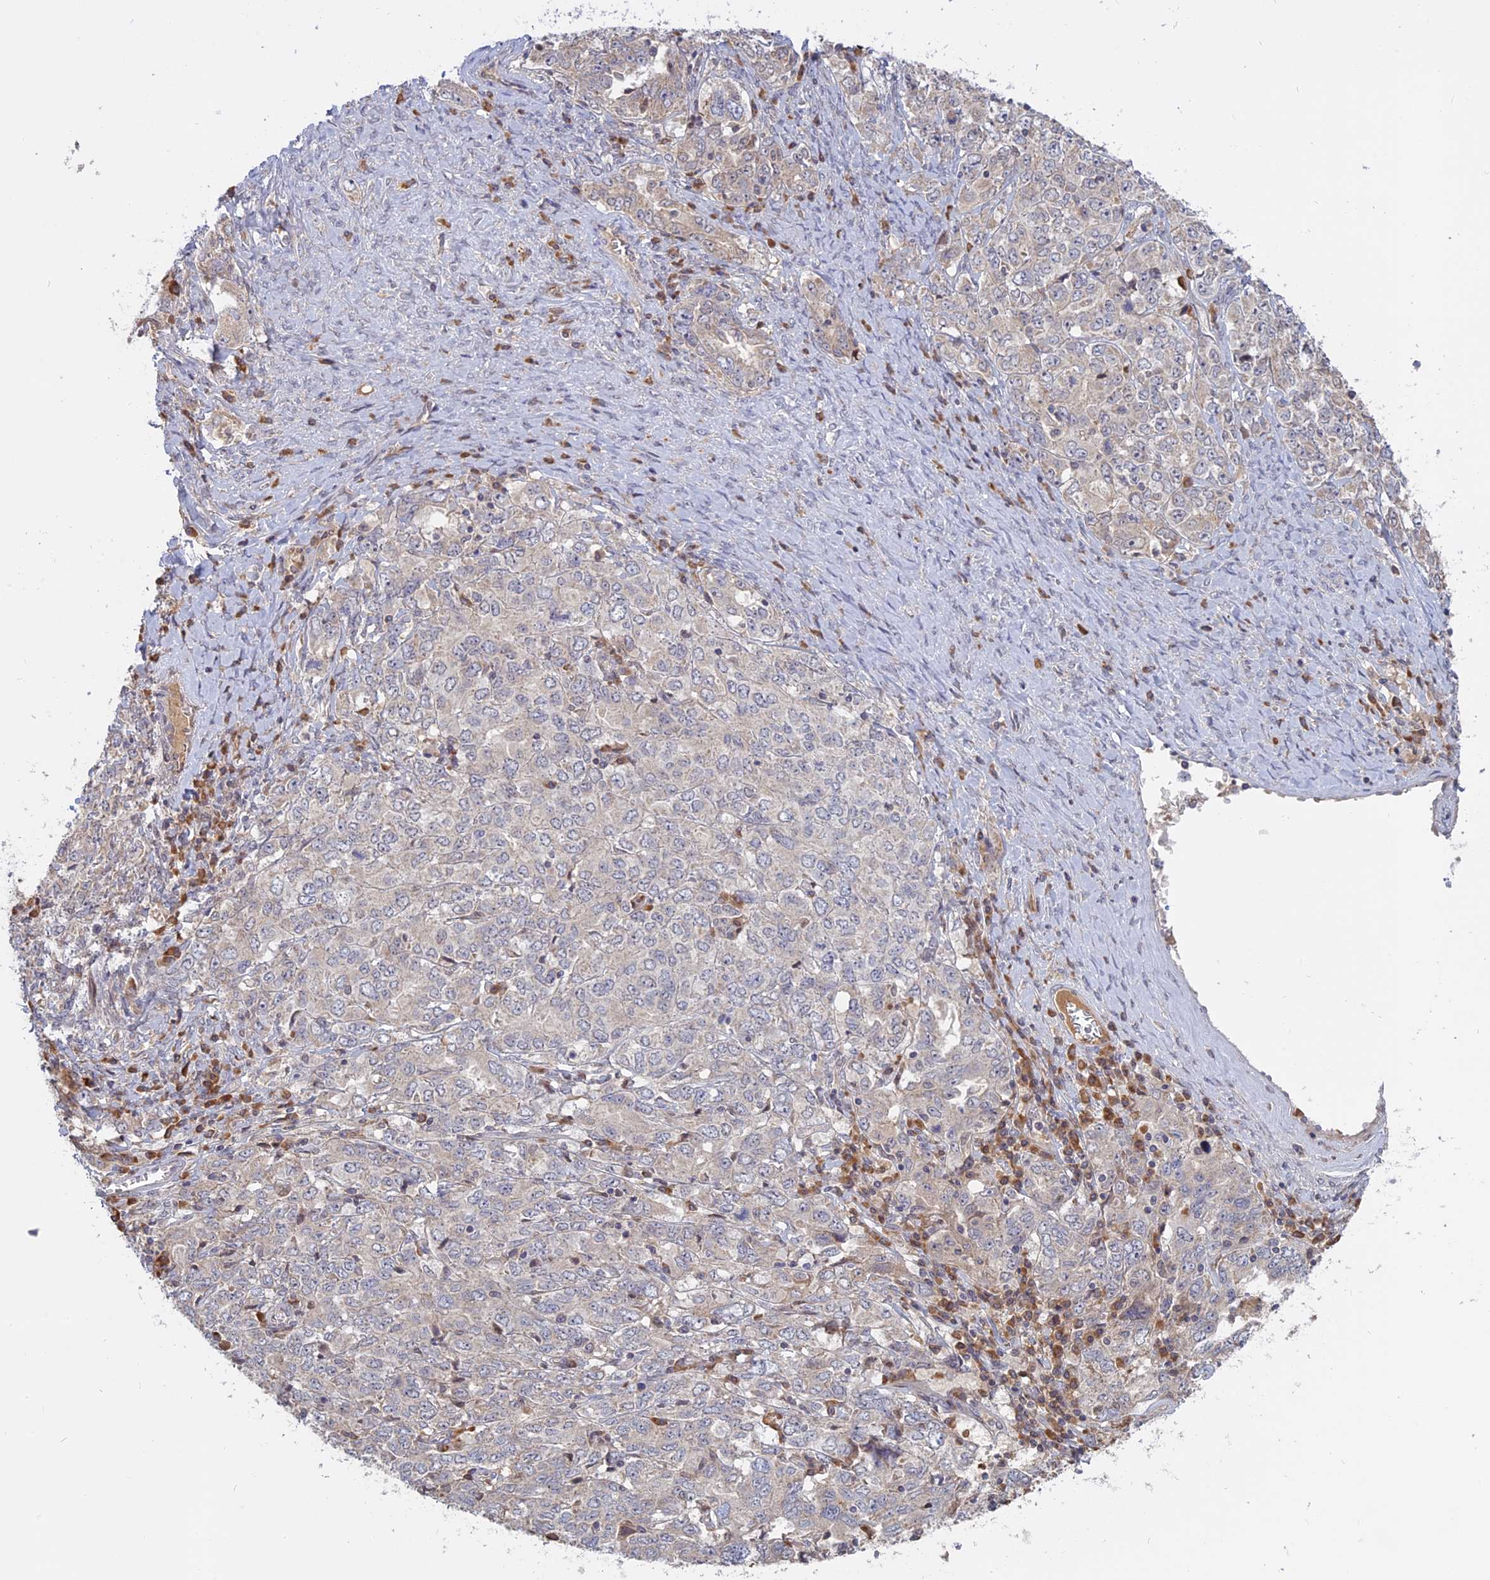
{"staining": {"intensity": "negative", "quantity": "none", "location": "none"}, "tissue": "ovarian cancer", "cell_type": "Tumor cells", "image_type": "cancer", "snomed": [{"axis": "morphology", "description": "Carcinoma, endometroid"}, {"axis": "topography", "description": "Ovary"}], "caption": "Endometroid carcinoma (ovarian) was stained to show a protein in brown. There is no significant staining in tumor cells.", "gene": "TMEM208", "patient": {"sex": "female", "age": 62}}